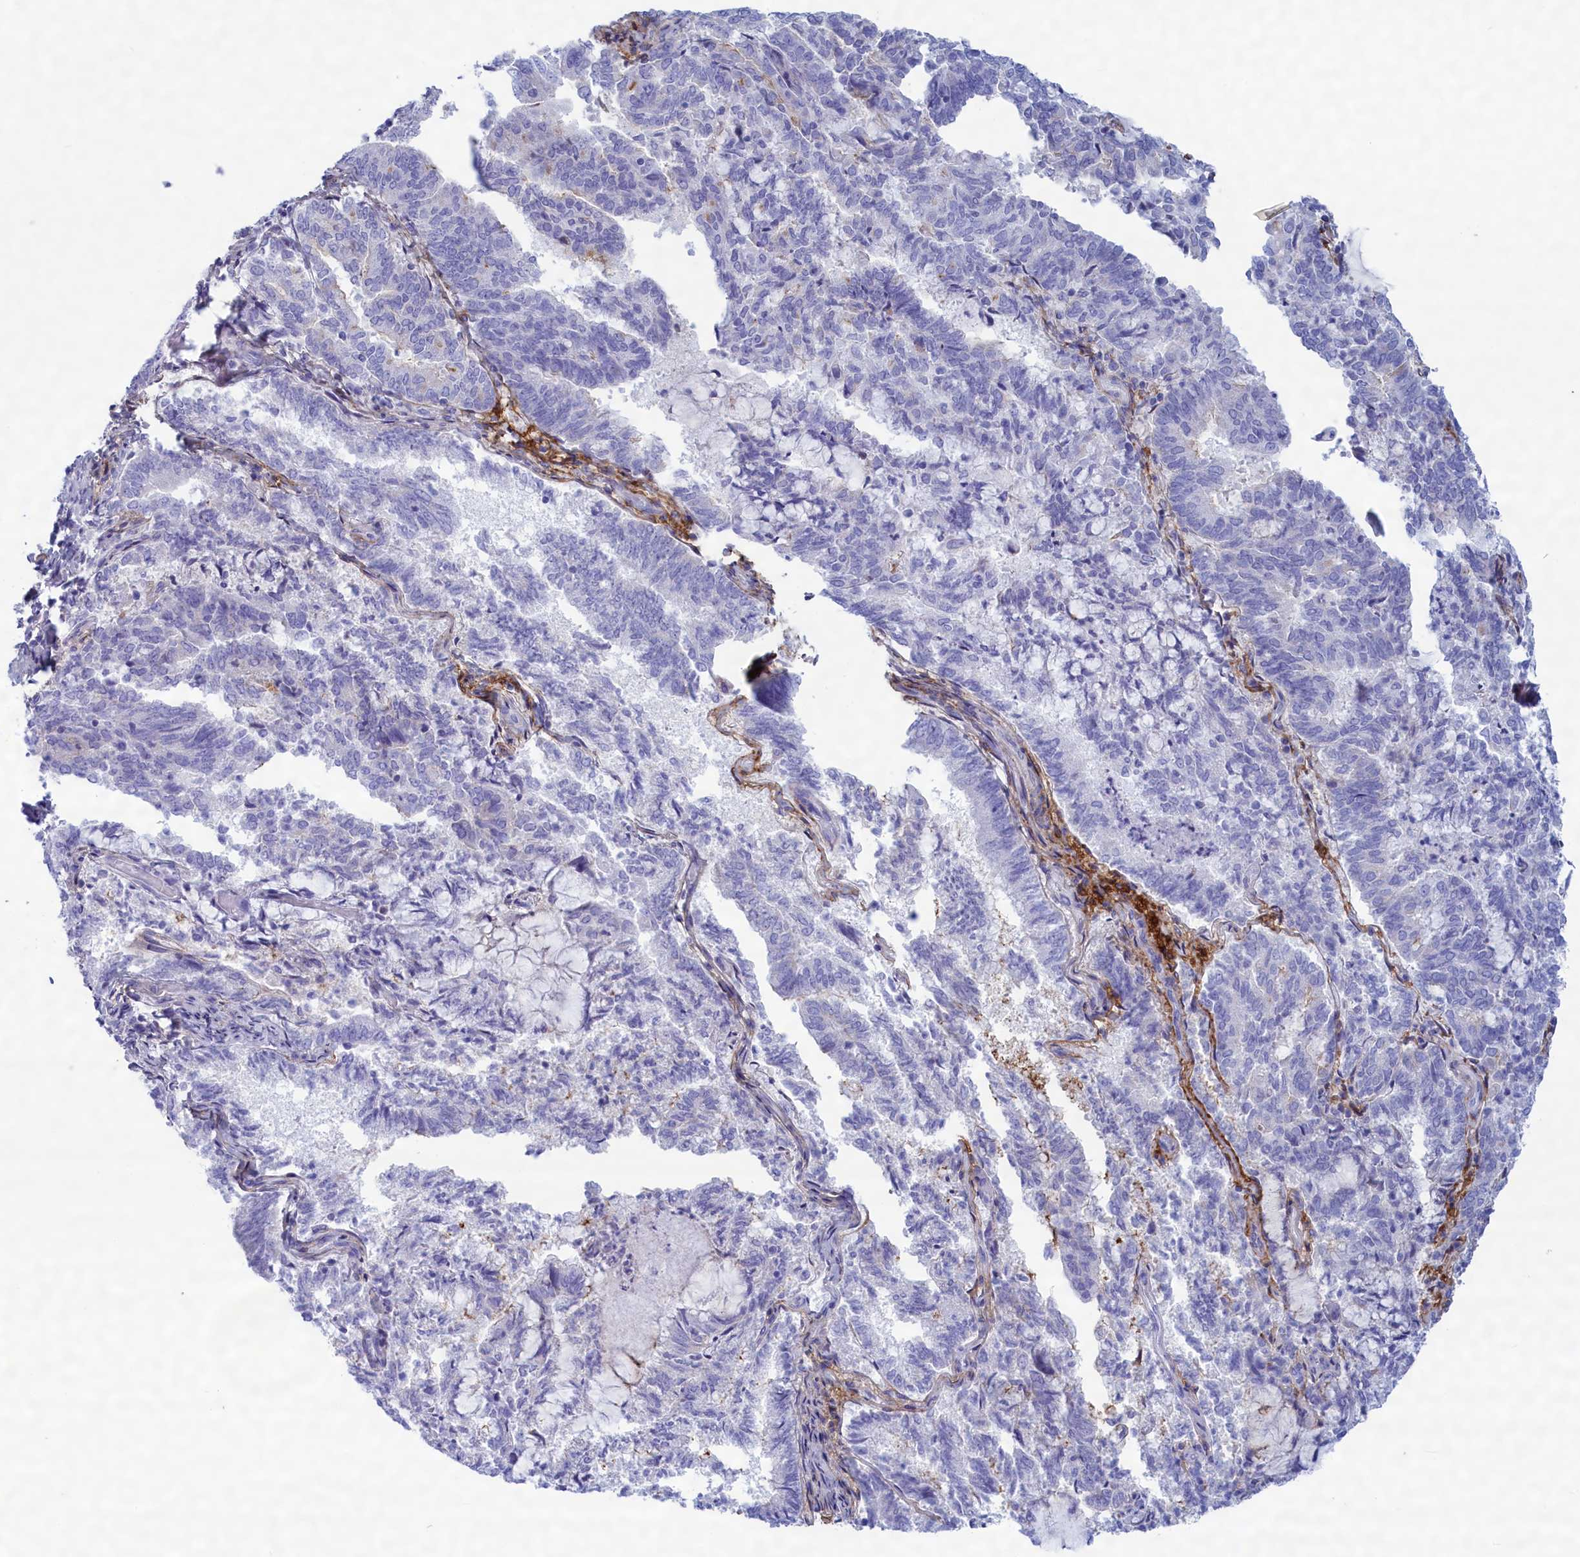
{"staining": {"intensity": "negative", "quantity": "none", "location": "none"}, "tissue": "endometrial cancer", "cell_type": "Tumor cells", "image_type": "cancer", "snomed": [{"axis": "morphology", "description": "Adenocarcinoma, NOS"}, {"axis": "topography", "description": "Endometrium"}], "caption": "Adenocarcinoma (endometrial) was stained to show a protein in brown. There is no significant staining in tumor cells.", "gene": "MPV17L2", "patient": {"sex": "female", "age": 80}}